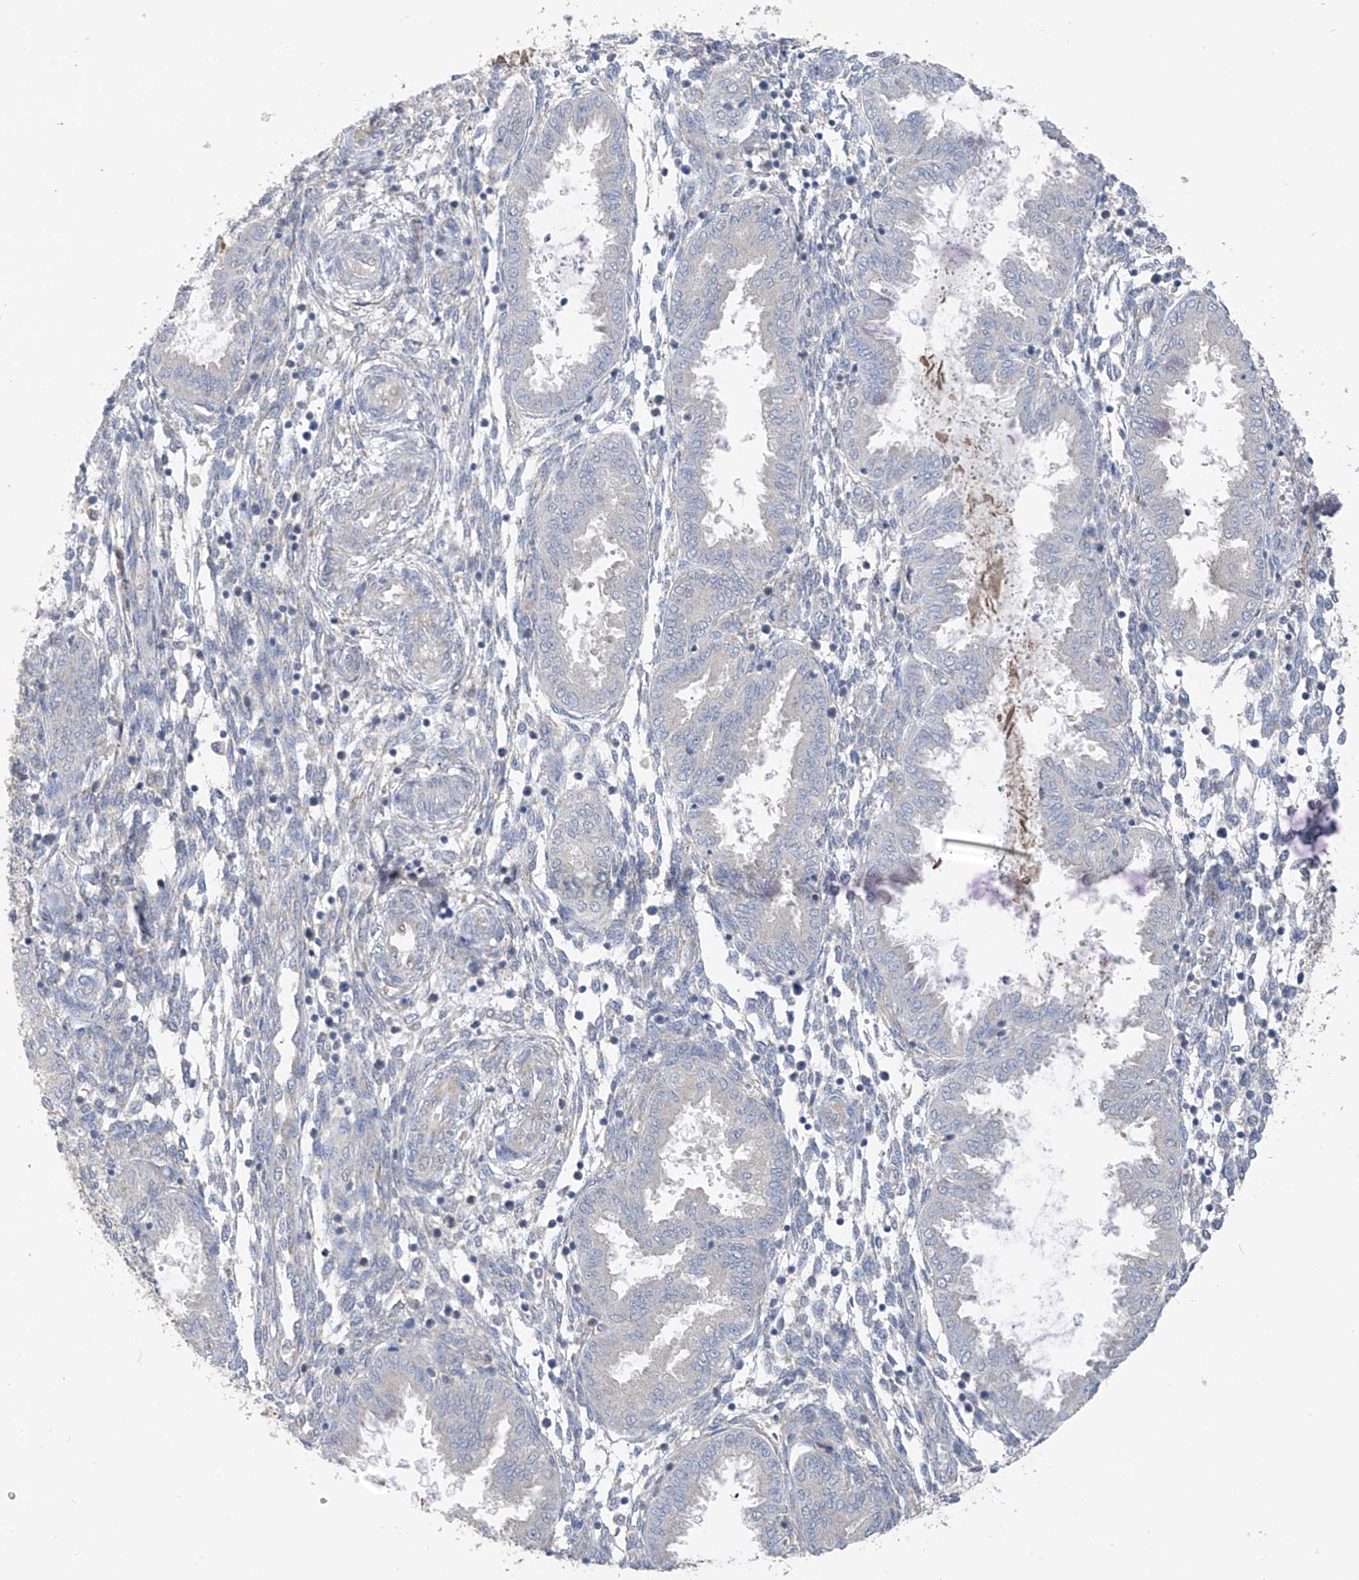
{"staining": {"intensity": "negative", "quantity": "none", "location": "none"}, "tissue": "endometrium", "cell_type": "Cells in endometrial stroma", "image_type": "normal", "snomed": [{"axis": "morphology", "description": "Normal tissue, NOS"}, {"axis": "topography", "description": "Endometrium"}], "caption": "Immunohistochemistry micrograph of benign endometrium: endometrium stained with DAB reveals no significant protein expression in cells in endometrial stroma.", "gene": "RPL4", "patient": {"sex": "female", "age": 33}}